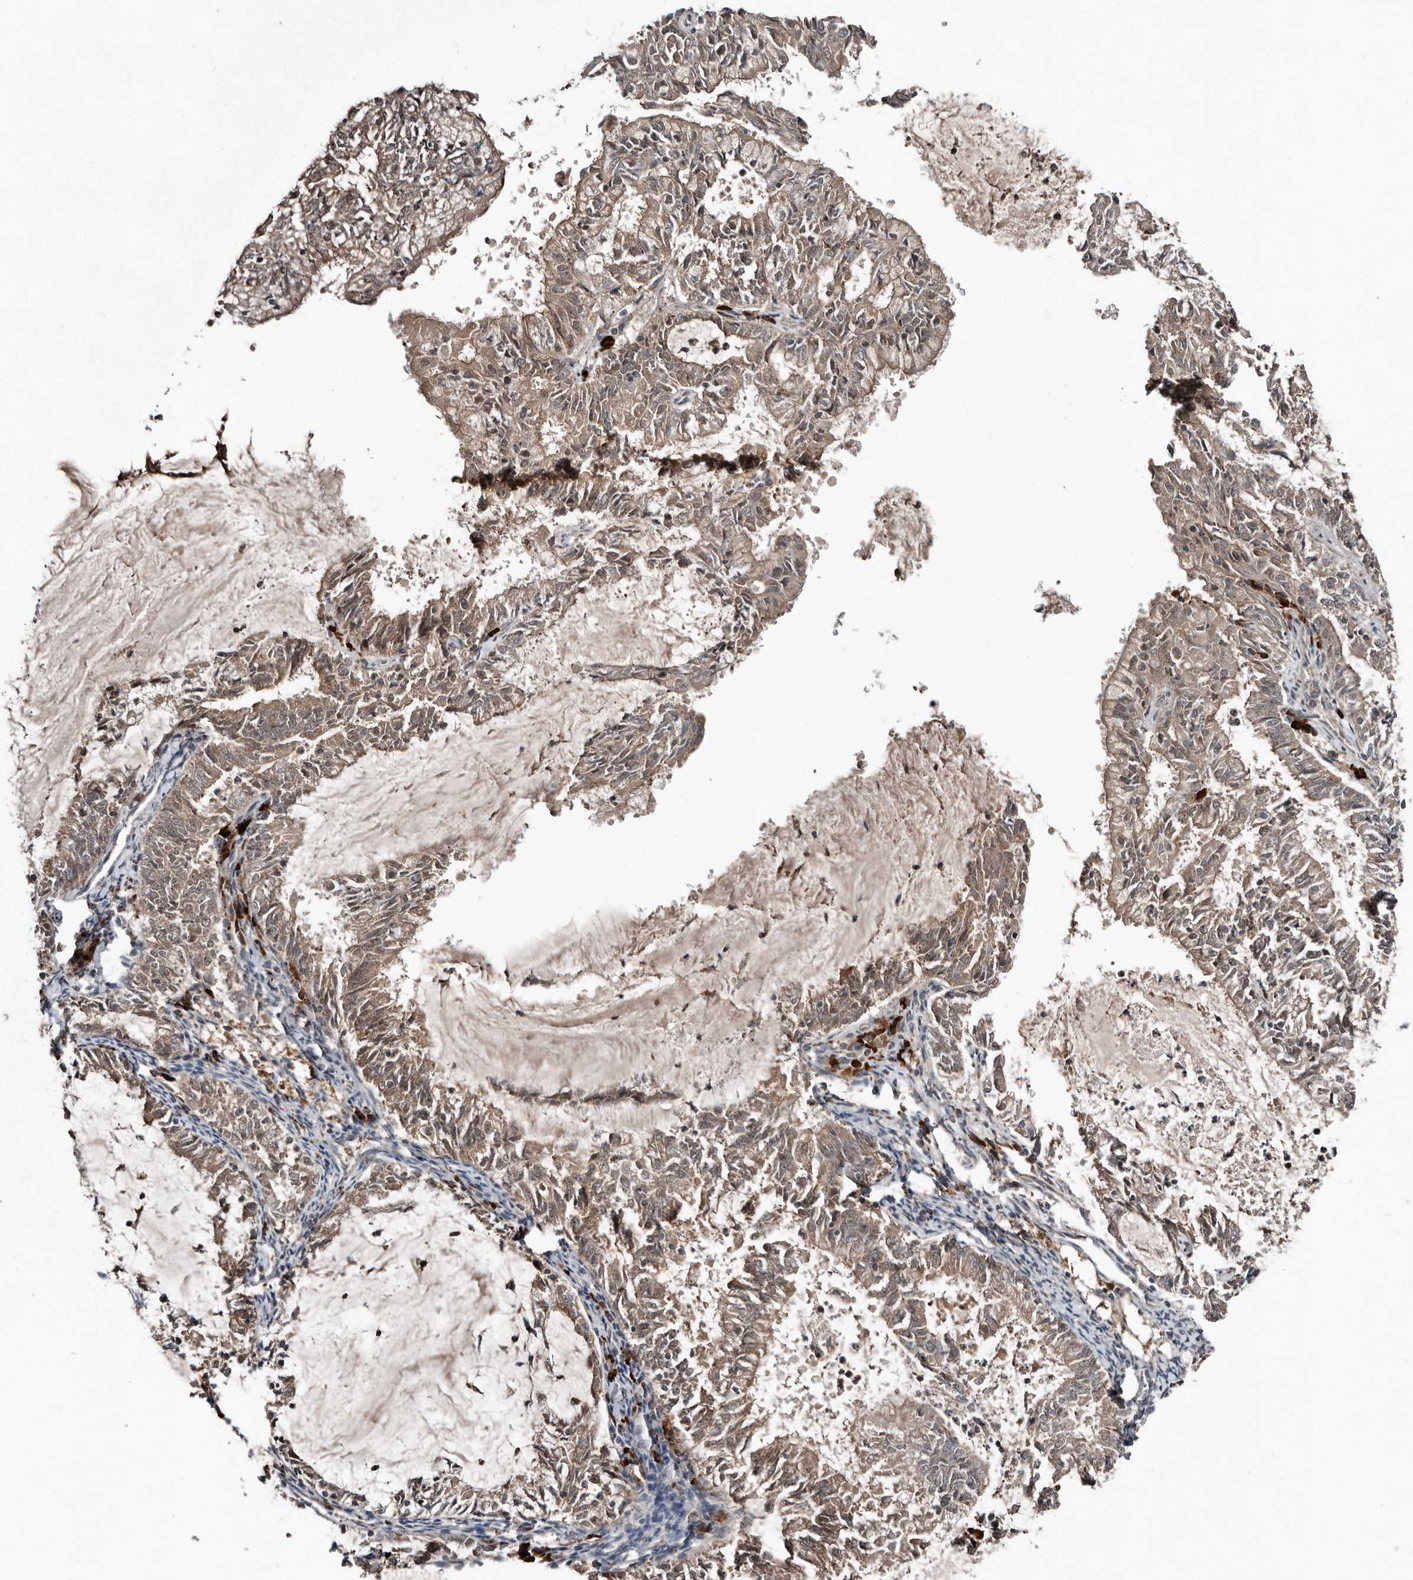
{"staining": {"intensity": "weak", "quantity": "25%-75%", "location": "cytoplasmic/membranous"}, "tissue": "endometrial cancer", "cell_type": "Tumor cells", "image_type": "cancer", "snomed": [{"axis": "morphology", "description": "Adenocarcinoma, NOS"}, {"axis": "topography", "description": "Endometrium"}], "caption": "DAB (3,3'-diaminobenzidine) immunohistochemical staining of human adenocarcinoma (endometrial) reveals weak cytoplasmic/membranous protein staining in approximately 25%-75% of tumor cells.", "gene": "TEAD3", "patient": {"sex": "female", "age": 57}}